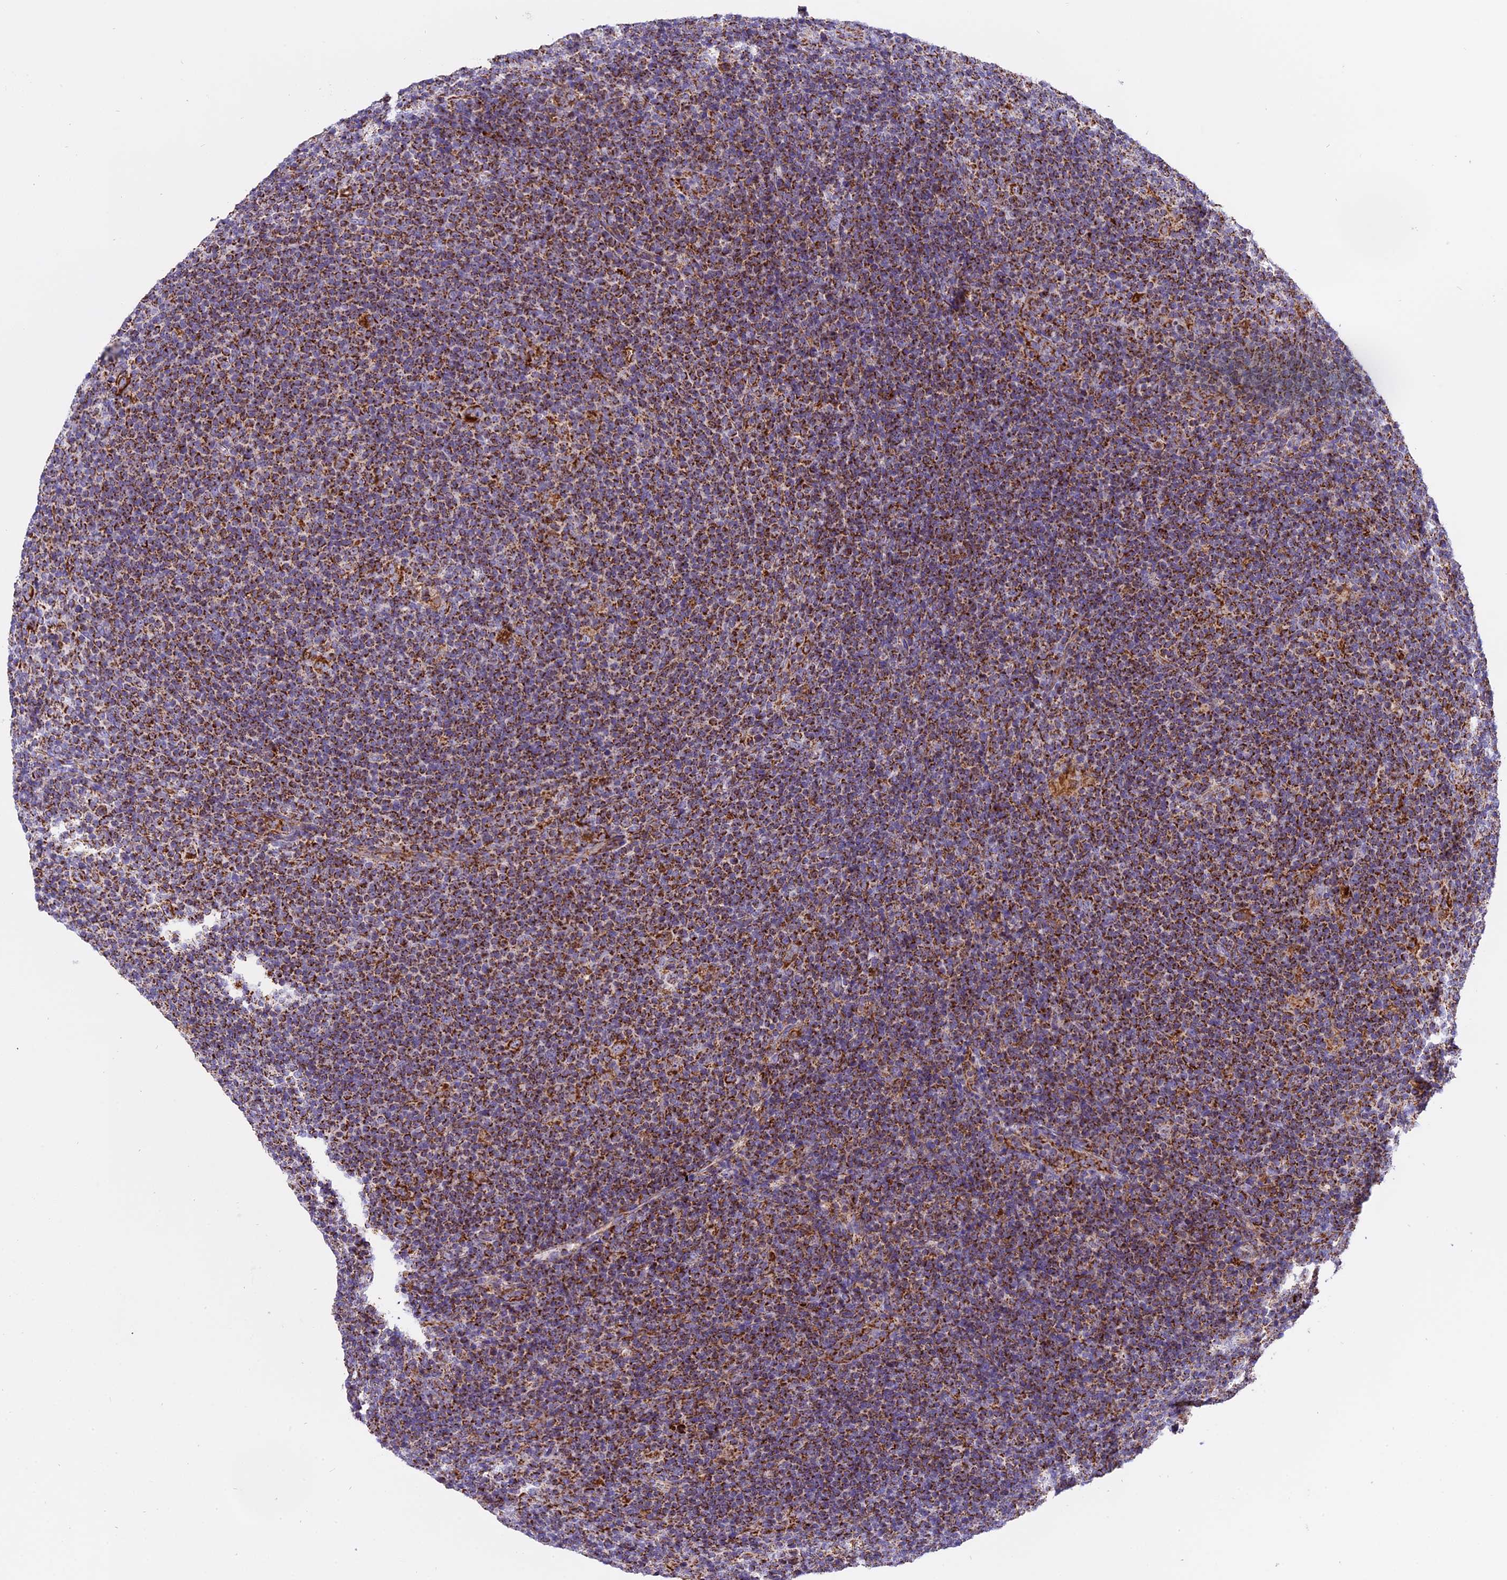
{"staining": {"intensity": "strong", "quantity": ">75%", "location": "cytoplasmic/membranous"}, "tissue": "lymphoma", "cell_type": "Tumor cells", "image_type": "cancer", "snomed": [{"axis": "morphology", "description": "Hodgkin's disease, NOS"}, {"axis": "topography", "description": "Lymph node"}], "caption": "Immunohistochemistry (DAB (3,3'-diaminobenzidine)) staining of human lymphoma exhibits strong cytoplasmic/membranous protein positivity in about >75% of tumor cells. The protein of interest is shown in brown color, while the nuclei are stained blue.", "gene": "MRPS34", "patient": {"sex": "female", "age": 57}}